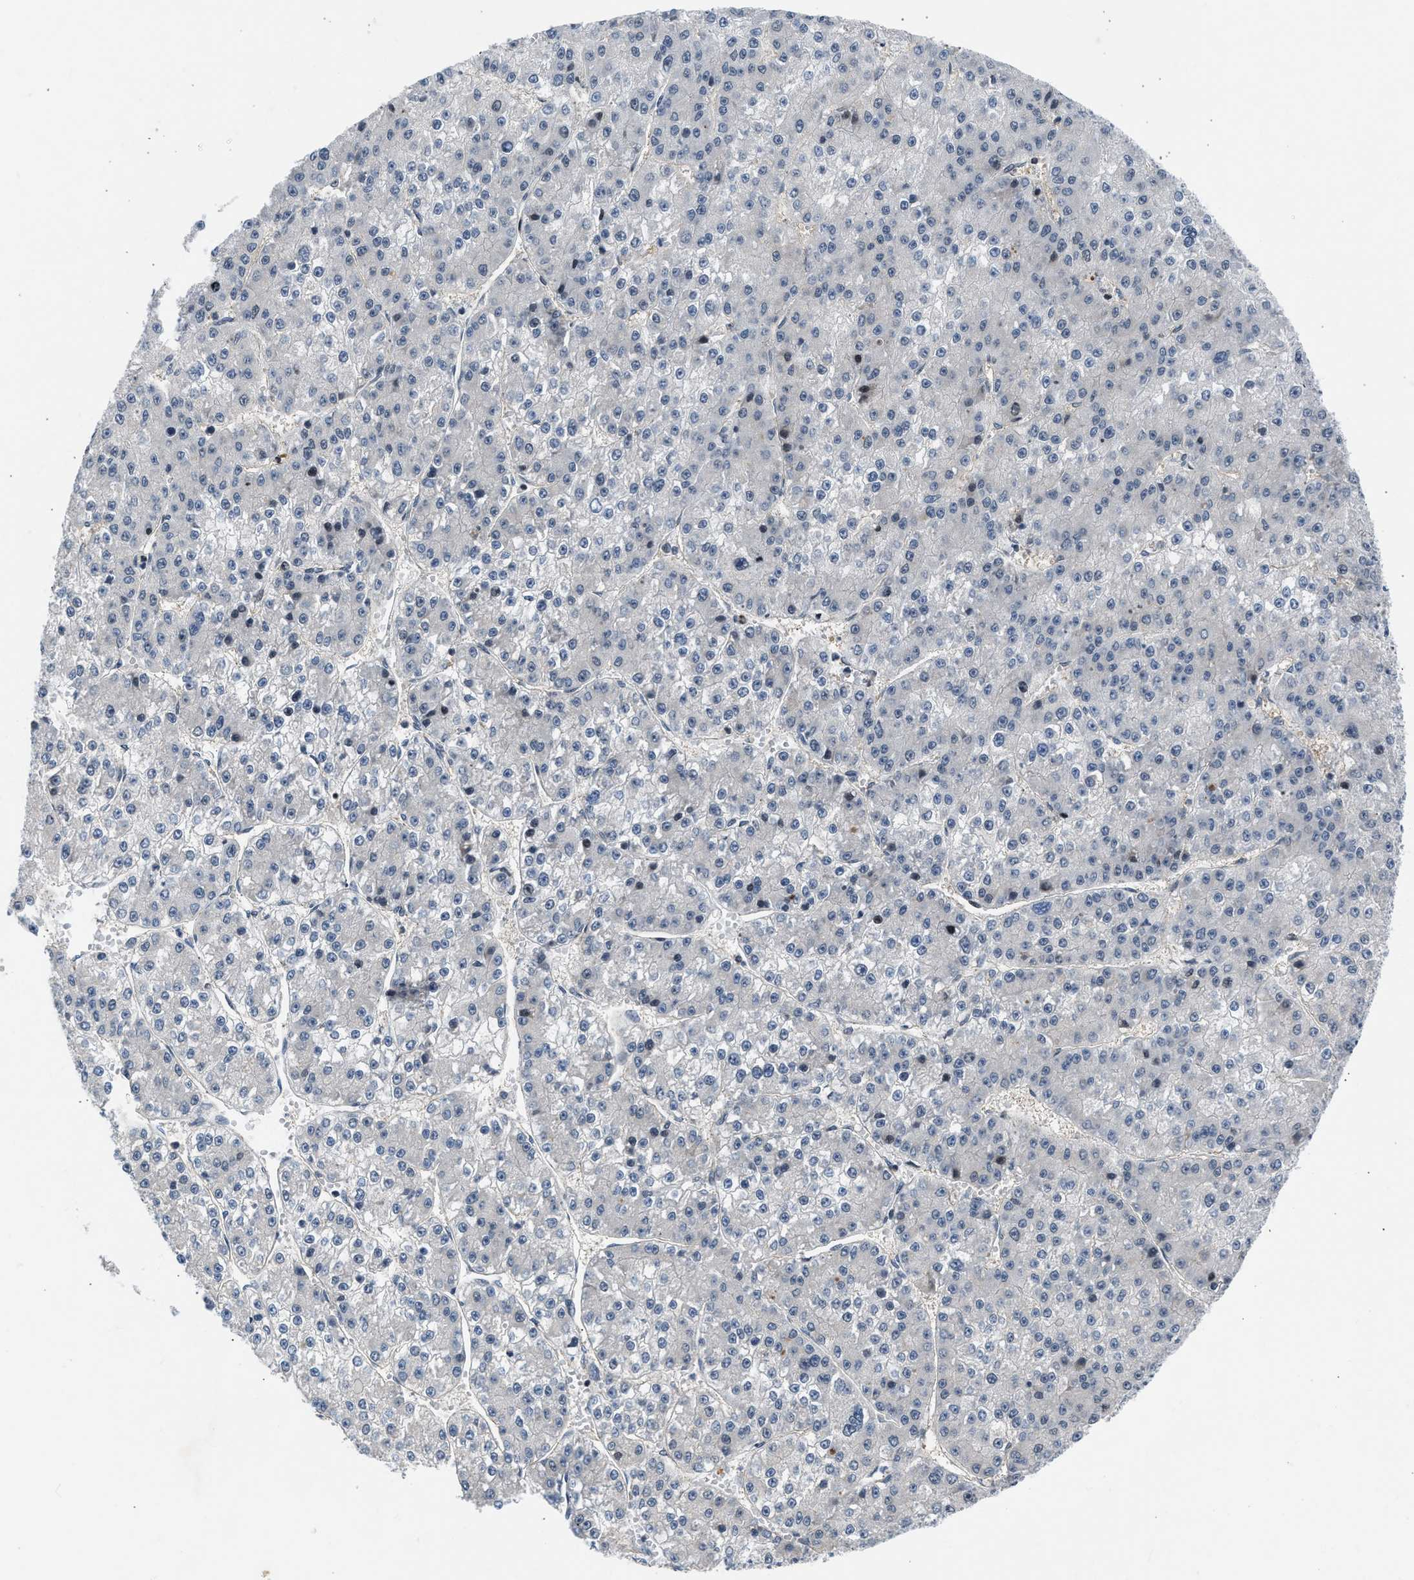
{"staining": {"intensity": "moderate", "quantity": "<25%", "location": "nuclear"}, "tissue": "liver cancer", "cell_type": "Tumor cells", "image_type": "cancer", "snomed": [{"axis": "morphology", "description": "Carcinoma, Hepatocellular, NOS"}, {"axis": "topography", "description": "Liver"}], "caption": "Liver hepatocellular carcinoma was stained to show a protein in brown. There is low levels of moderate nuclear staining in approximately <25% of tumor cells. (IHC, brightfield microscopy, high magnification).", "gene": "OLIG3", "patient": {"sex": "female", "age": 73}}